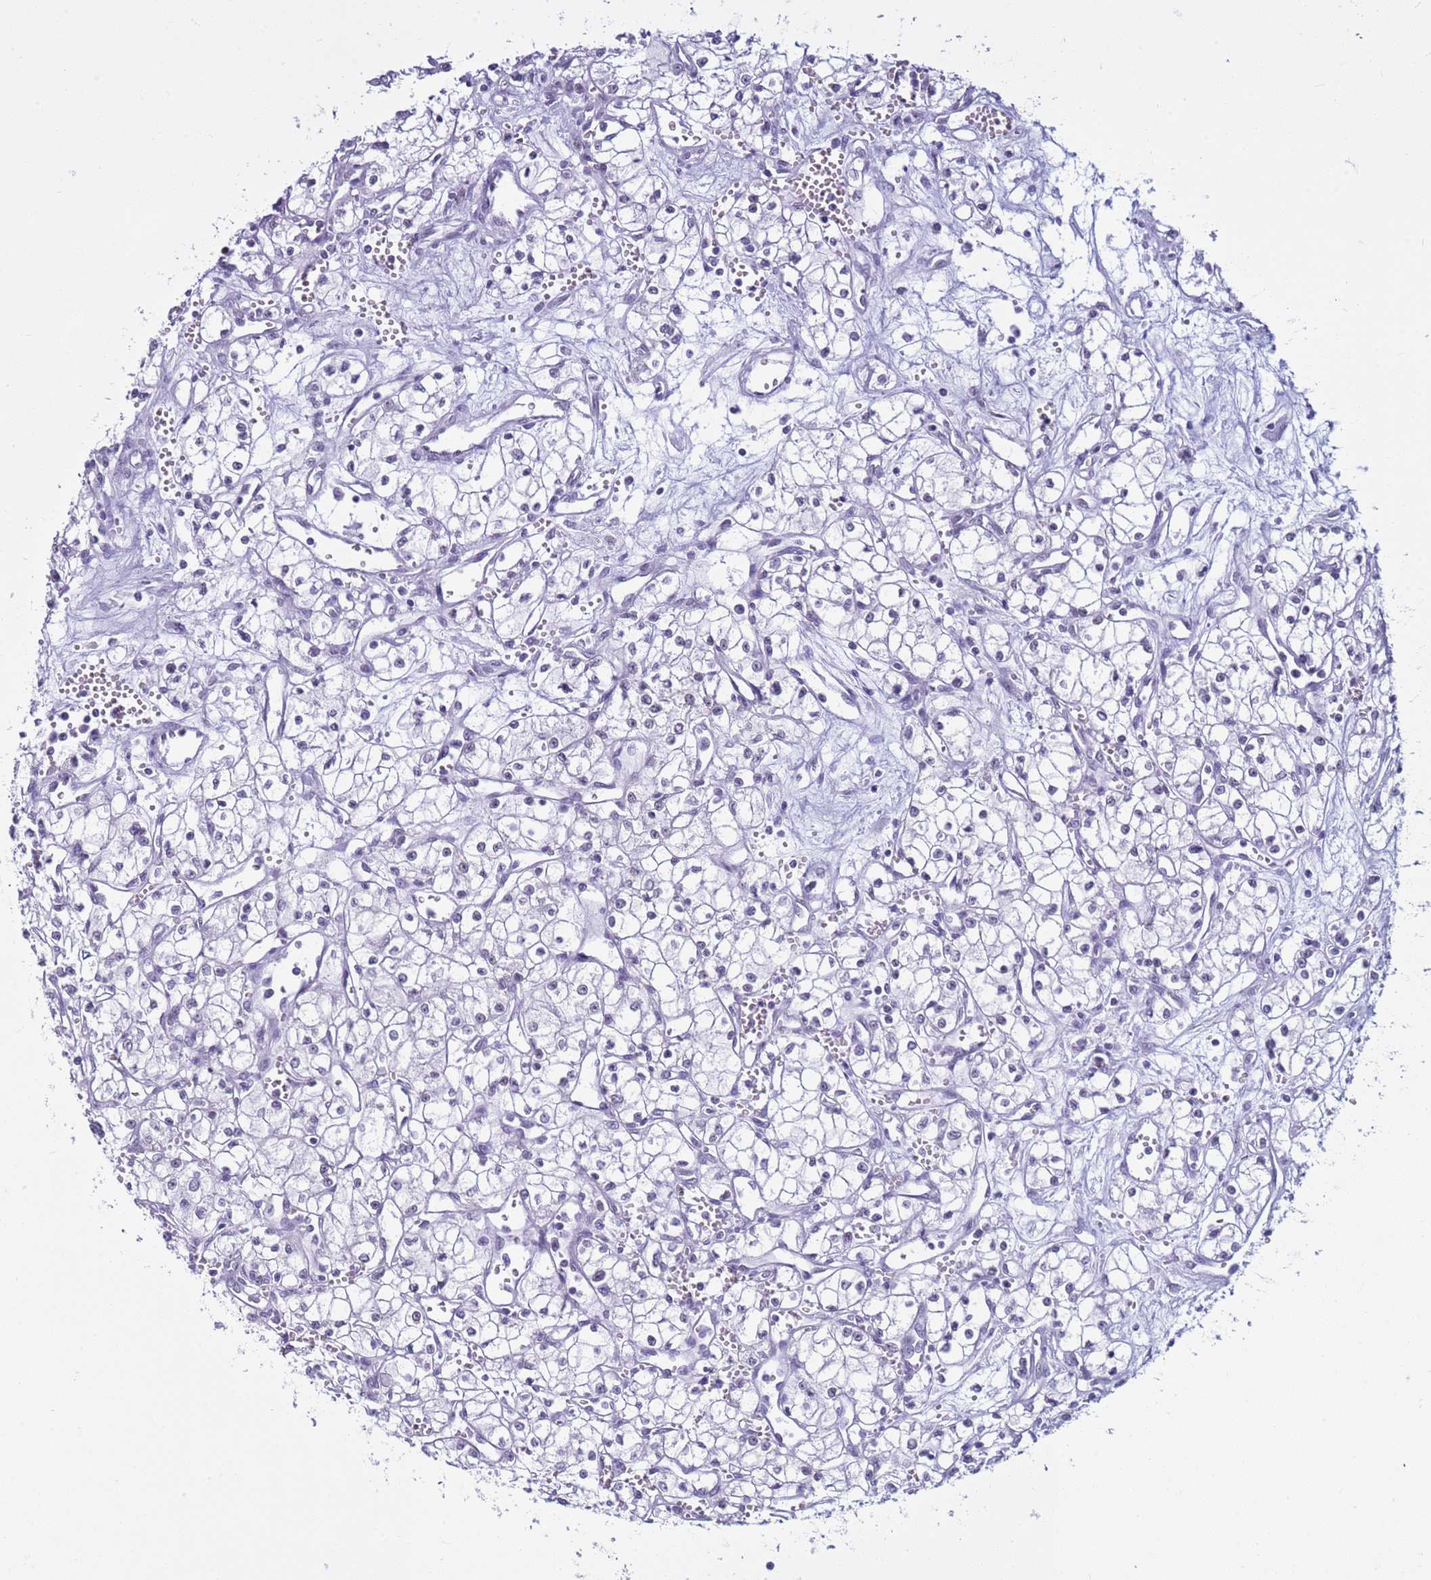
{"staining": {"intensity": "negative", "quantity": "none", "location": "none"}, "tissue": "renal cancer", "cell_type": "Tumor cells", "image_type": "cancer", "snomed": [{"axis": "morphology", "description": "Adenocarcinoma, NOS"}, {"axis": "topography", "description": "Kidney"}], "caption": "An immunohistochemistry (IHC) histopathology image of renal cancer is shown. There is no staining in tumor cells of renal cancer.", "gene": "DHX15", "patient": {"sex": "male", "age": 59}}